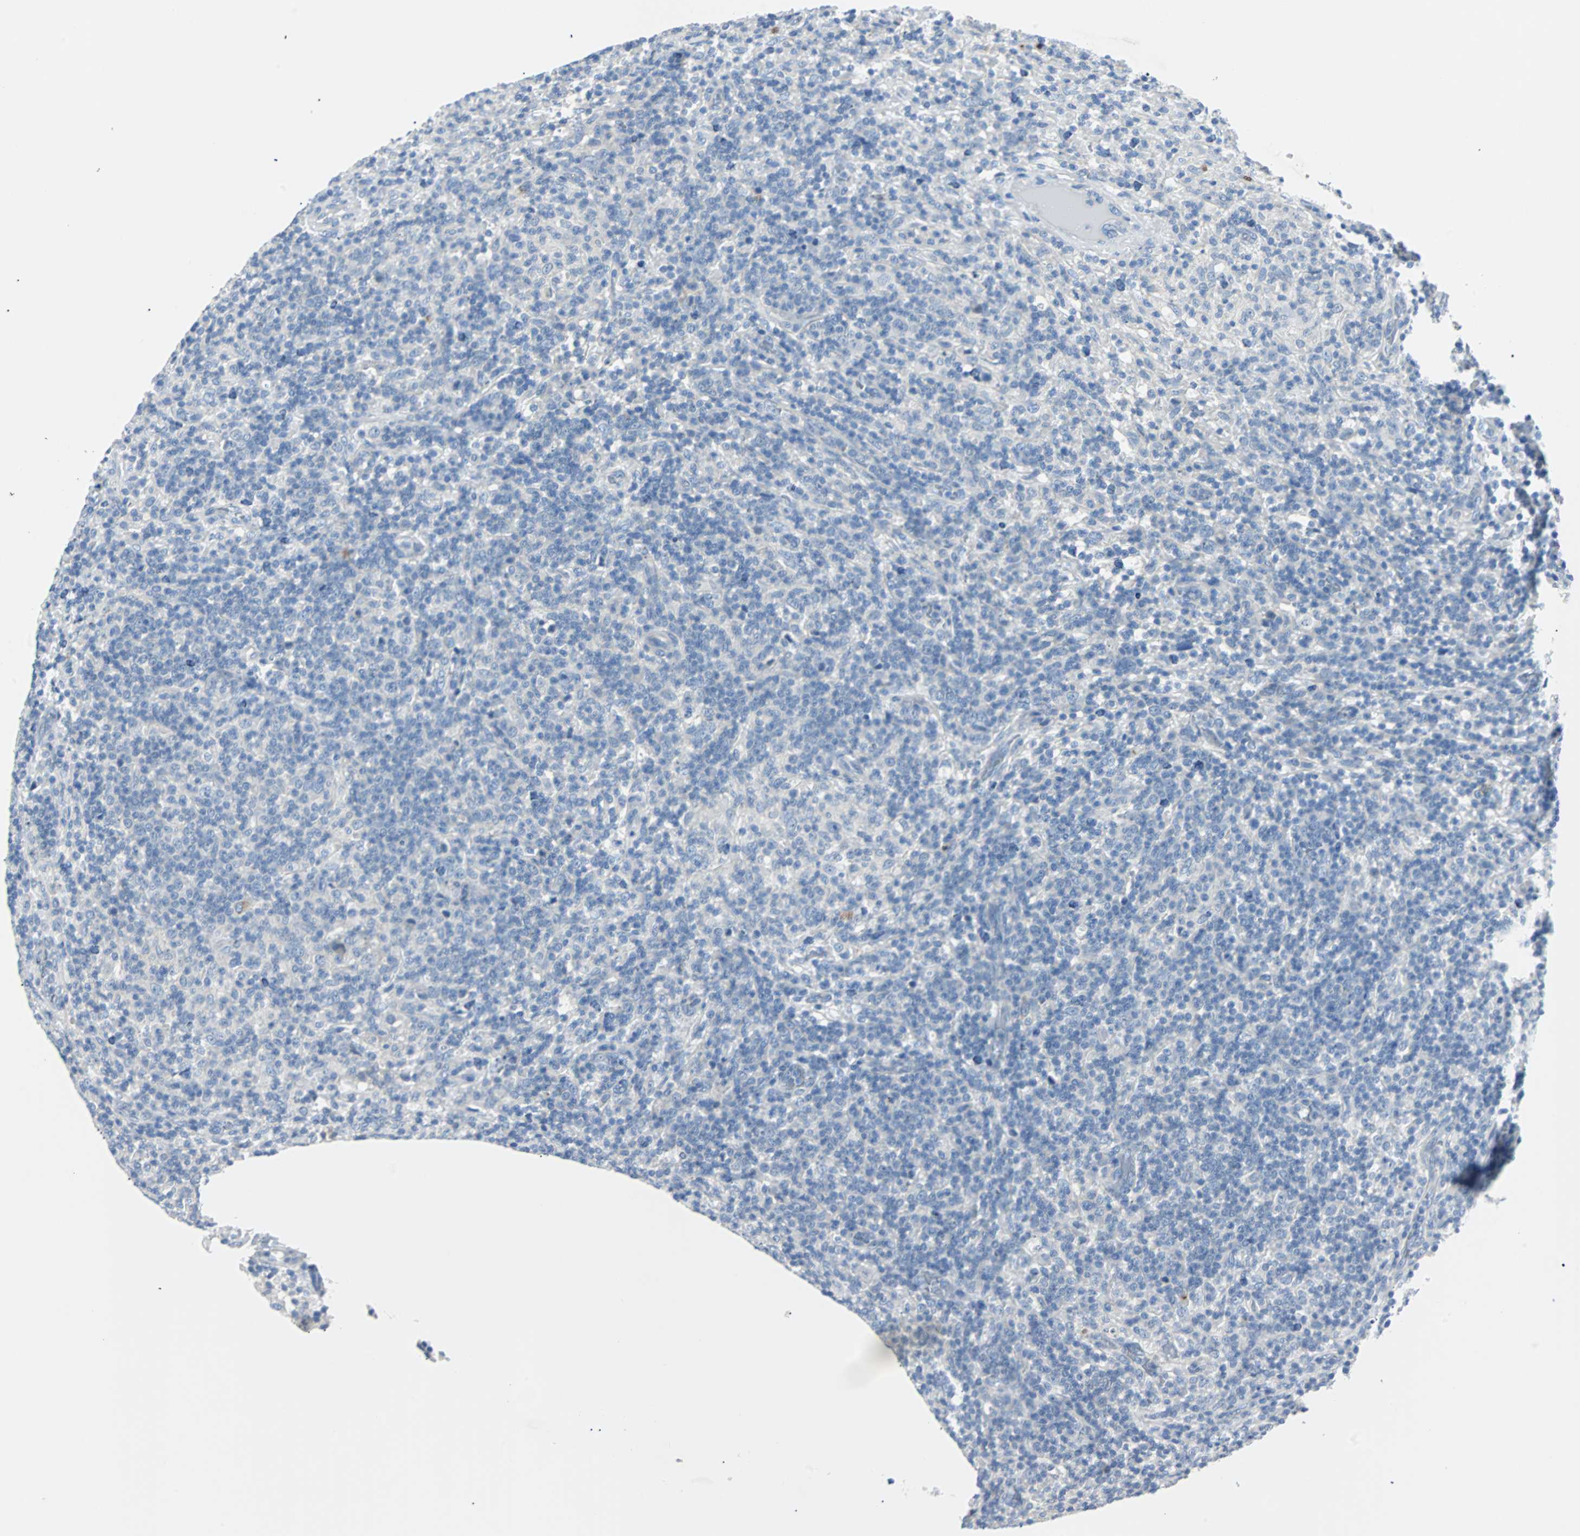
{"staining": {"intensity": "negative", "quantity": "none", "location": "none"}, "tissue": "lymphoma", "cell_type": "Tumor cells", "image_type": "cancer", "snomed": [{"axis": "morphology", "description": "Hodgkin's disease, NOS"}, {"axis": "topography", "description": "Lymph node"}], "caption": "Tumor cells are negative for brown protein staining in Hodgkin's disease. (Stains: DAB (3,3'-diaminobenzidine) immunohistochemistry with hematoxylin counter stain, Microscopy: brightfield microscopy at high magnification).", "gene": "RASA1", "patient": {"sex": "male", "age": 70}}